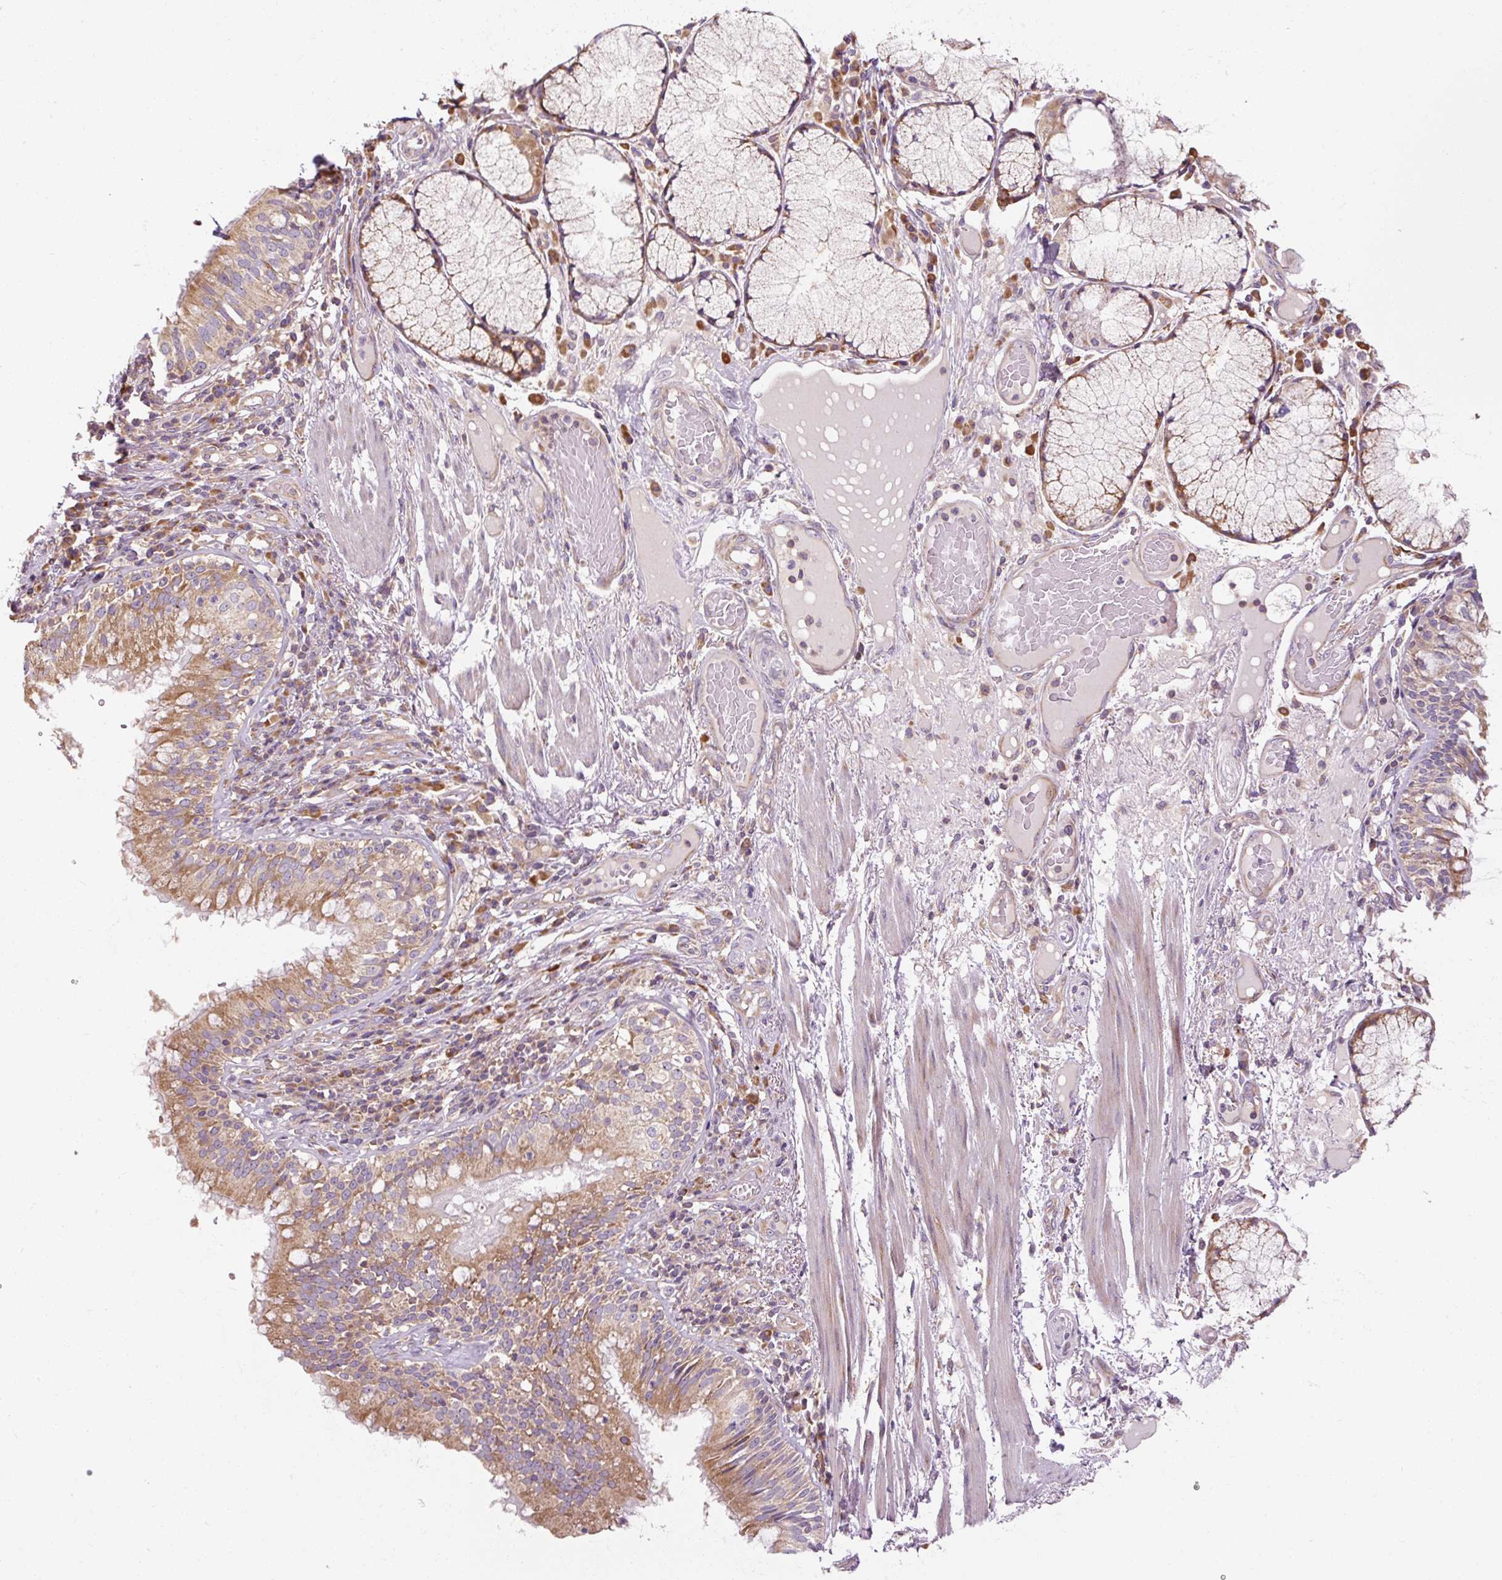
{"staining": {"intensity": "negative", "quantity": "none", "location": "none"}, "tissue": "soft tissue", "cell_type": "Chondrocytes", "image_type": "normal", "snomed": [{"axis": "morphology", "description": "Normal tissue, NOS"}, {"axis": "topography", "description": "Cartilage tissue"}, {"axis": "topography", "description": "Bronchus"}], "caption": "Immunohistochemistry (IHC) micrograph of normal soft tissue stained for a protein (brown), which demonstrates no expression in chondrocytes.", "gene": "PRSS48", "patient": {"sex": "male", "age": 56}}